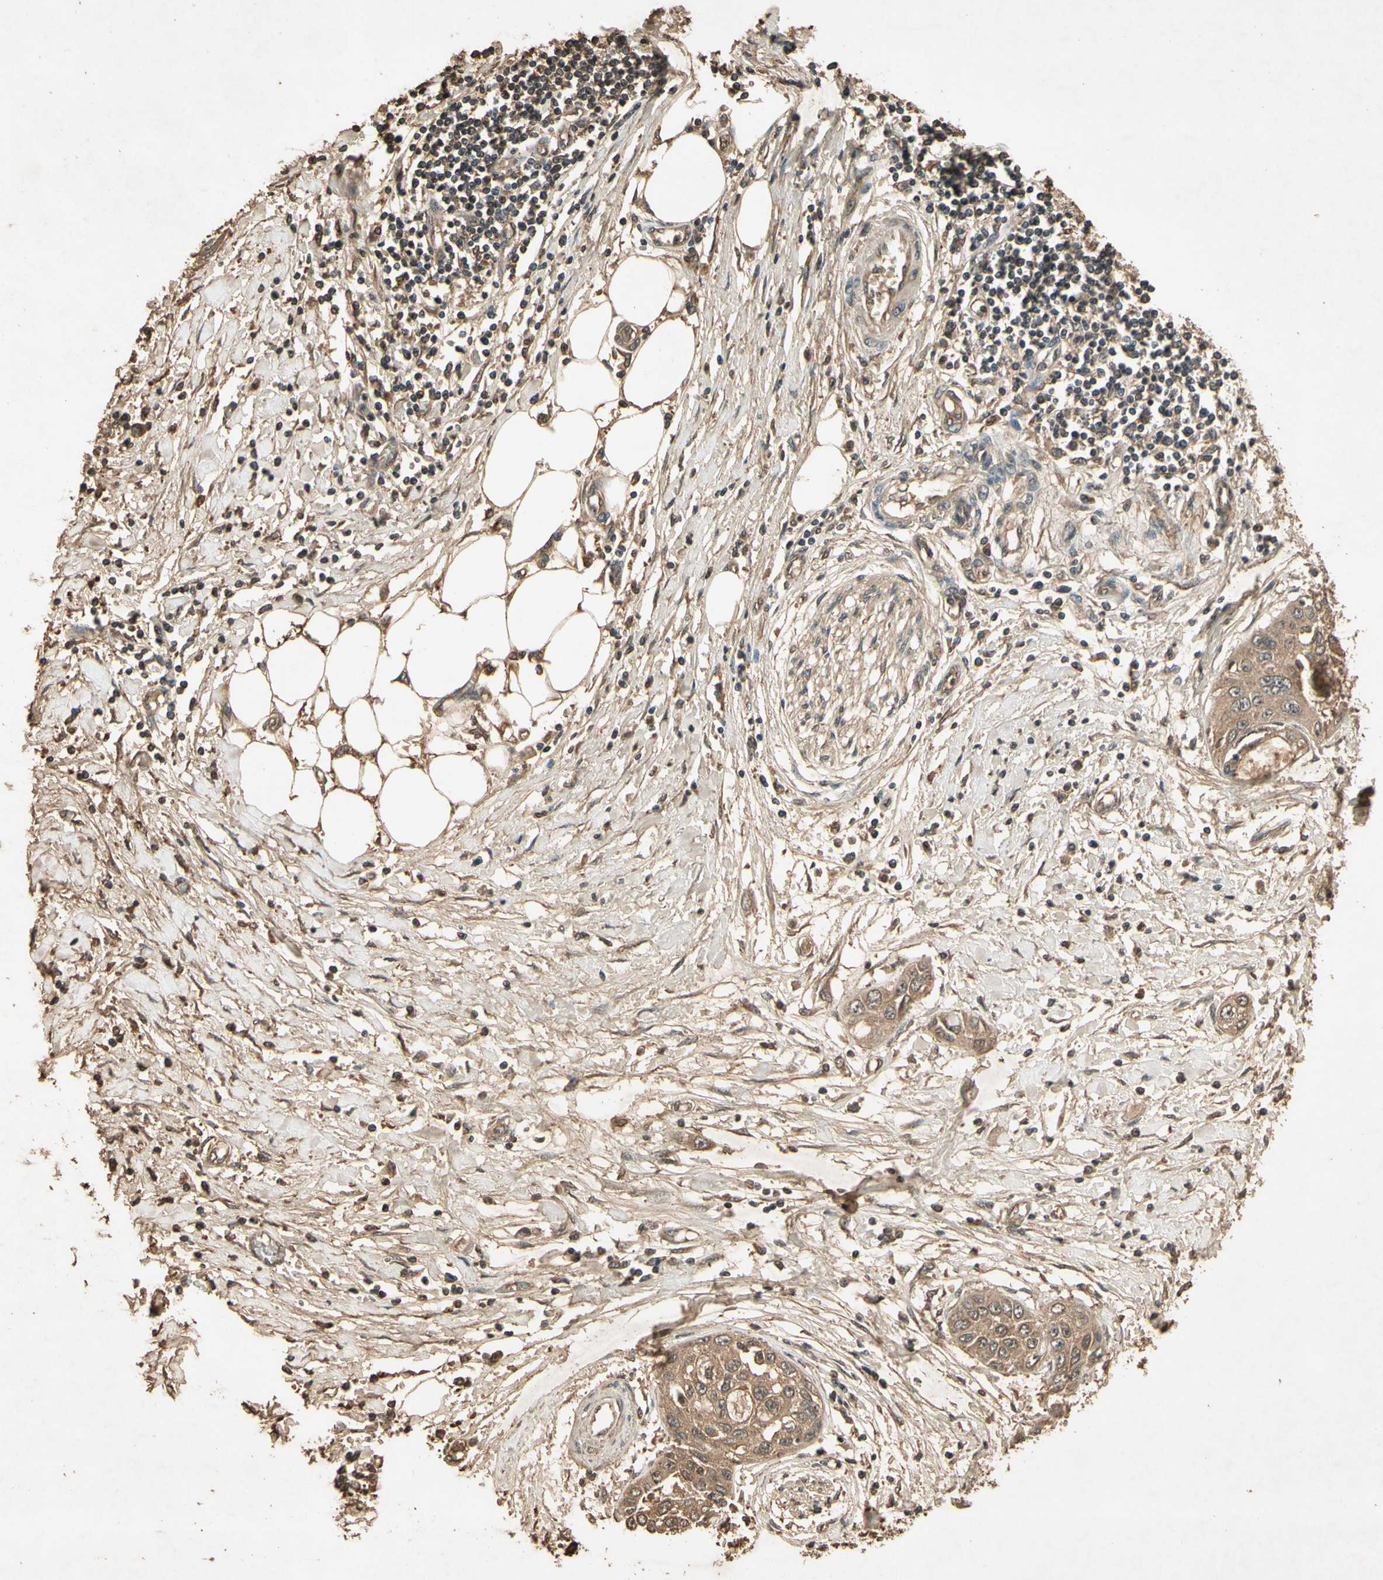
{"staining": {"intensity": "moderate", "quantity": ">75%", "location": "cytoplasmic/membranous"}, "tissue": "pancreatic cancer", "cell_type": "Tumor cells", "image_type": "cancer", "snomed": [{"axis": "morphology", "description": "Adenocarcinoma, NOS"}, {"axis": "topography", "description": "Pancreas"}], "caption": "High-magnification brightfield microscopy of pancreatic cancer (adenocarcinoma) stained with DAB (3,3'-diaminobenzidine) (brown) and counterstained with hematoxylin (blue). tumor cells exhibit moderate cytoplasmic/membranous positivity is seen in approximately>75% of cells.", "gene": "SMAD9", "patient": {"sex": "female", "age": 70}}